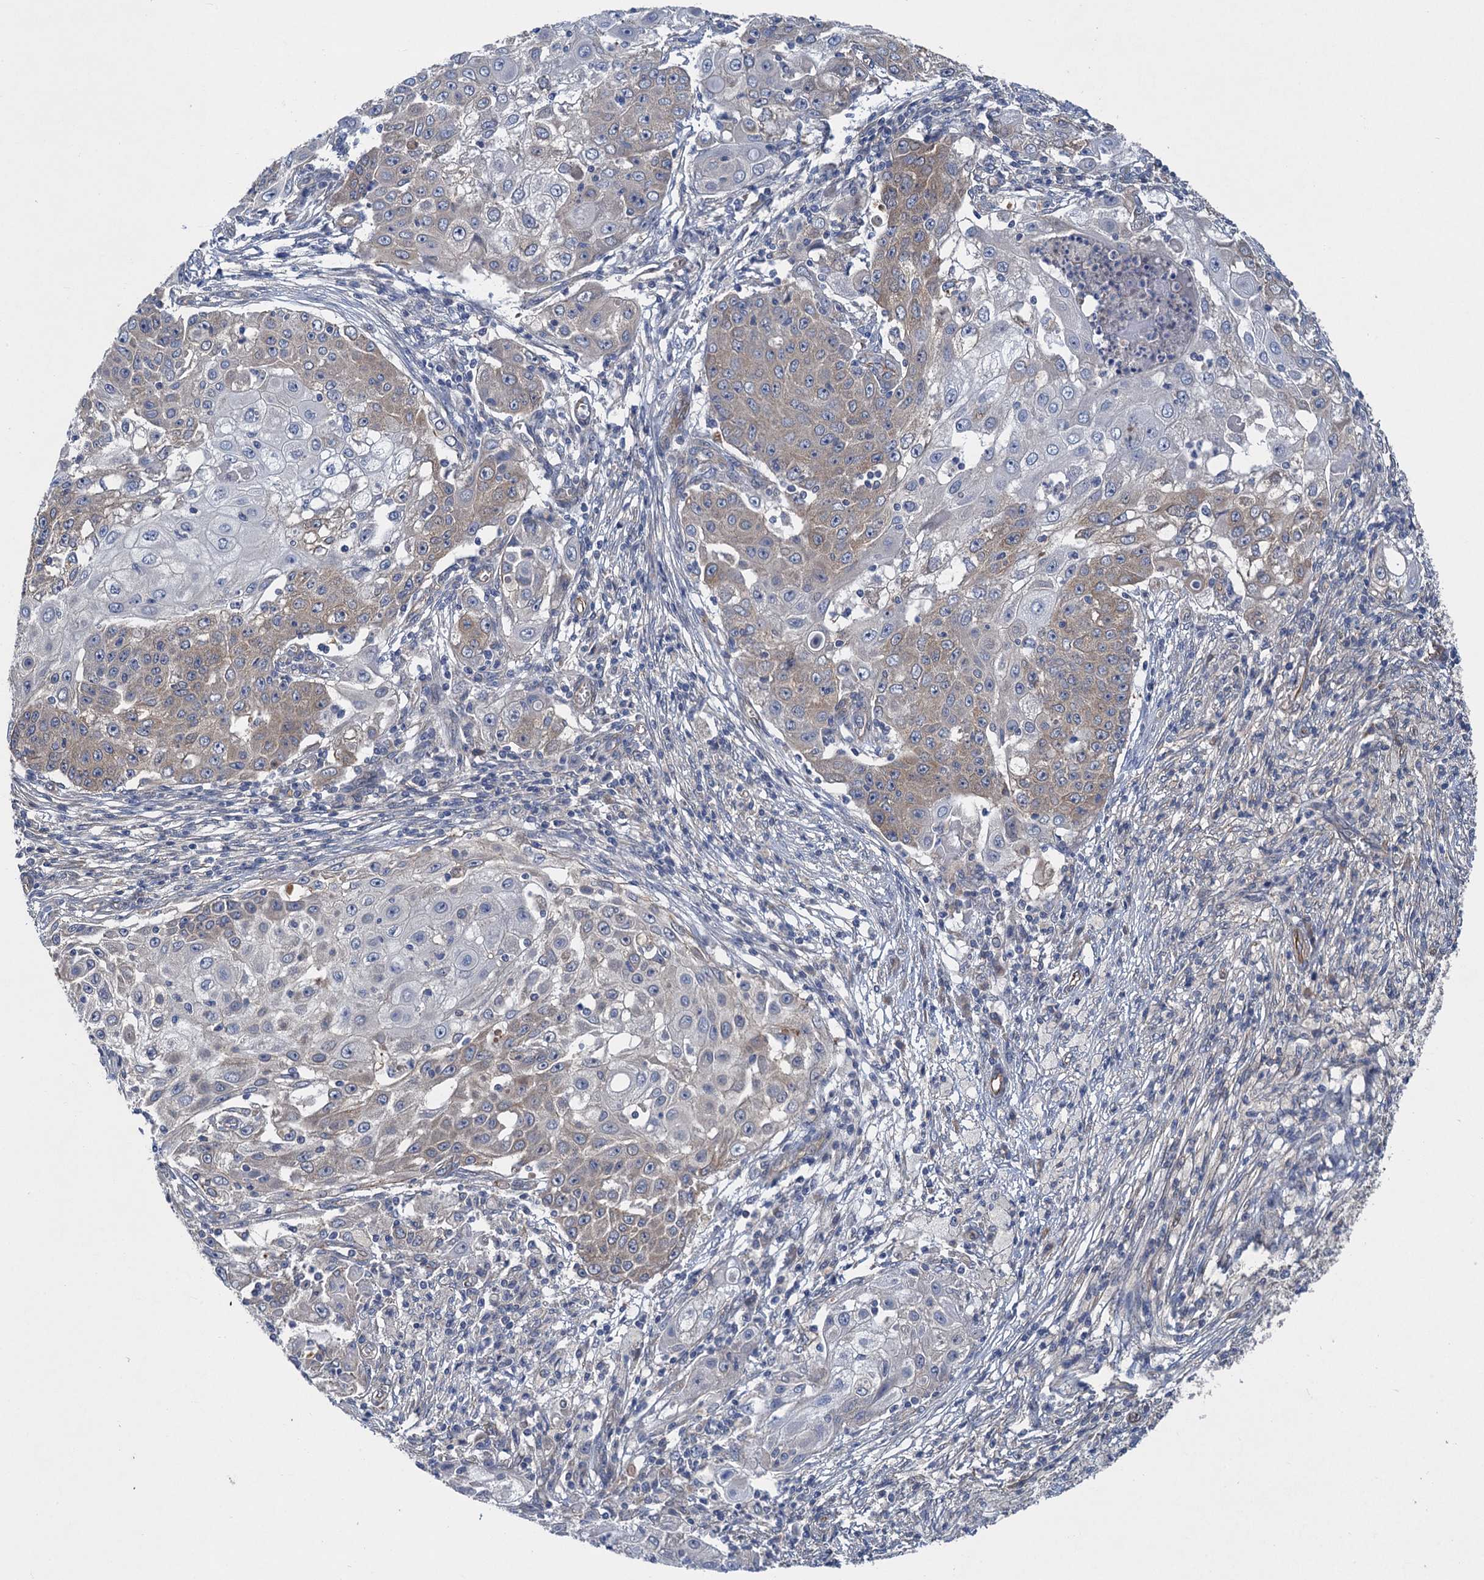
{"staining": {"intensity": "weak", "quantity": "<25%", "location": "cytoplasmic/membranous"}, "tissue": "ovarian cancer", "cell_type": "Tumor cells", "image_type": "cancer", "snomed": [{"axis": "morphology", "description": "Carcinoma, endometroid"}, {"axis": "topography", "description": "Ovary"}], "caption": "DAB (3,3'-diaminobenzidine) immunohistochemical staining of ovarian cancer reveals no significant expression in tumor cells. (DAB (3,3'-diaminobenzidine) immunohistochemistry visualized using brightfield microscopy, high magnification).", "gene": "PJA2", "patient": {"sex": "female", "age": 42}}